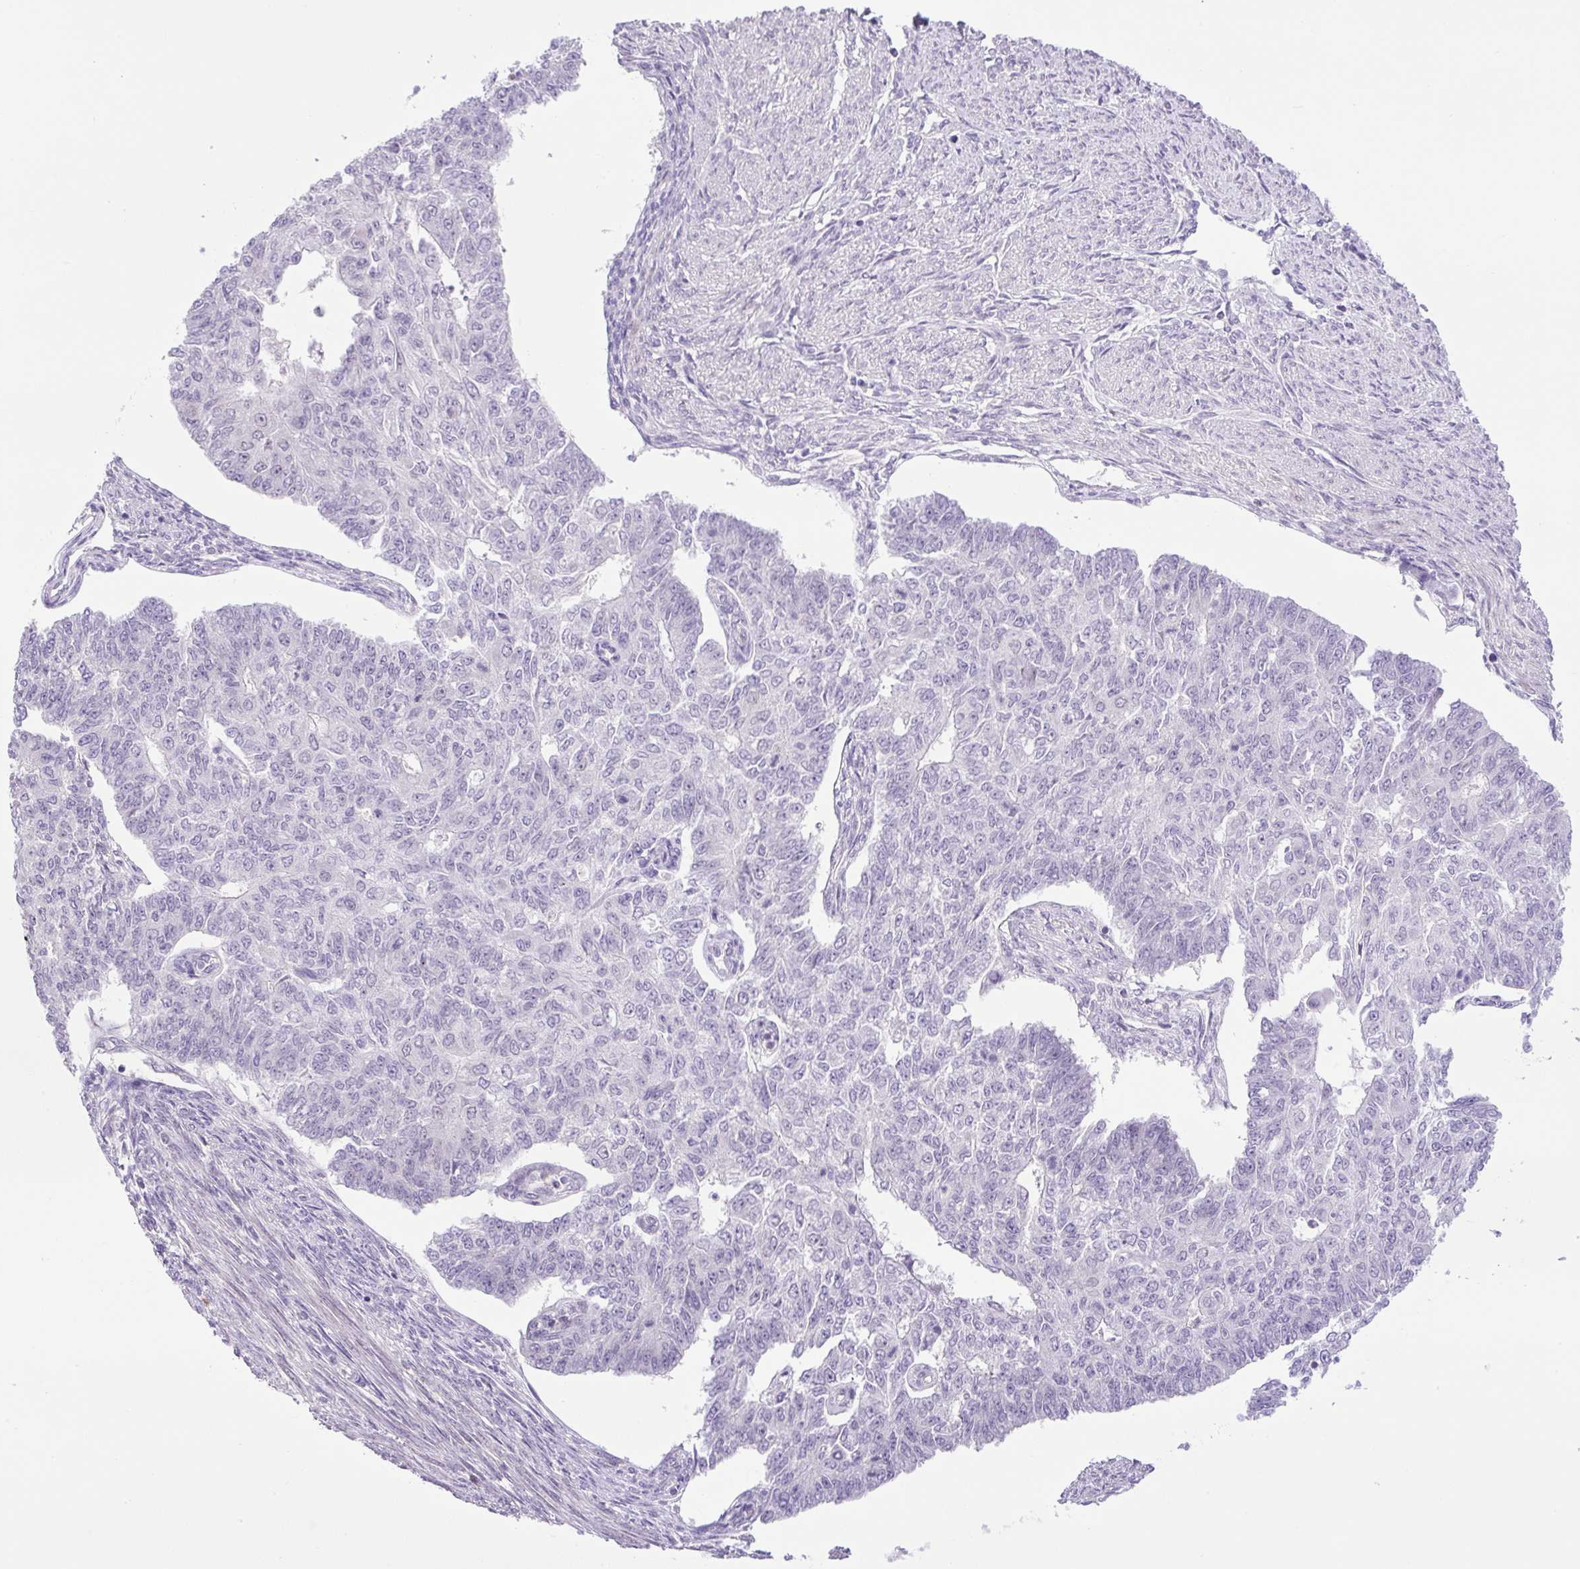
{"staining": {"intensity": "negative", "quantity": "none", "location": "none"}, "tissue": "endometrial cancer", "cell_type": "Tumor cells", "image_type": "cancer", "snomed": [{"axis": "morphology", "description": "Adenocarcinoma, NOS"}, {"axis": "topography", "description": "Endometrium"}], "caption": "Tumor cells show no significant staining in adenocarcinoma (endometrial).", "gene": "KPNA1", "patient": {"sex": "female", "age": 32}}